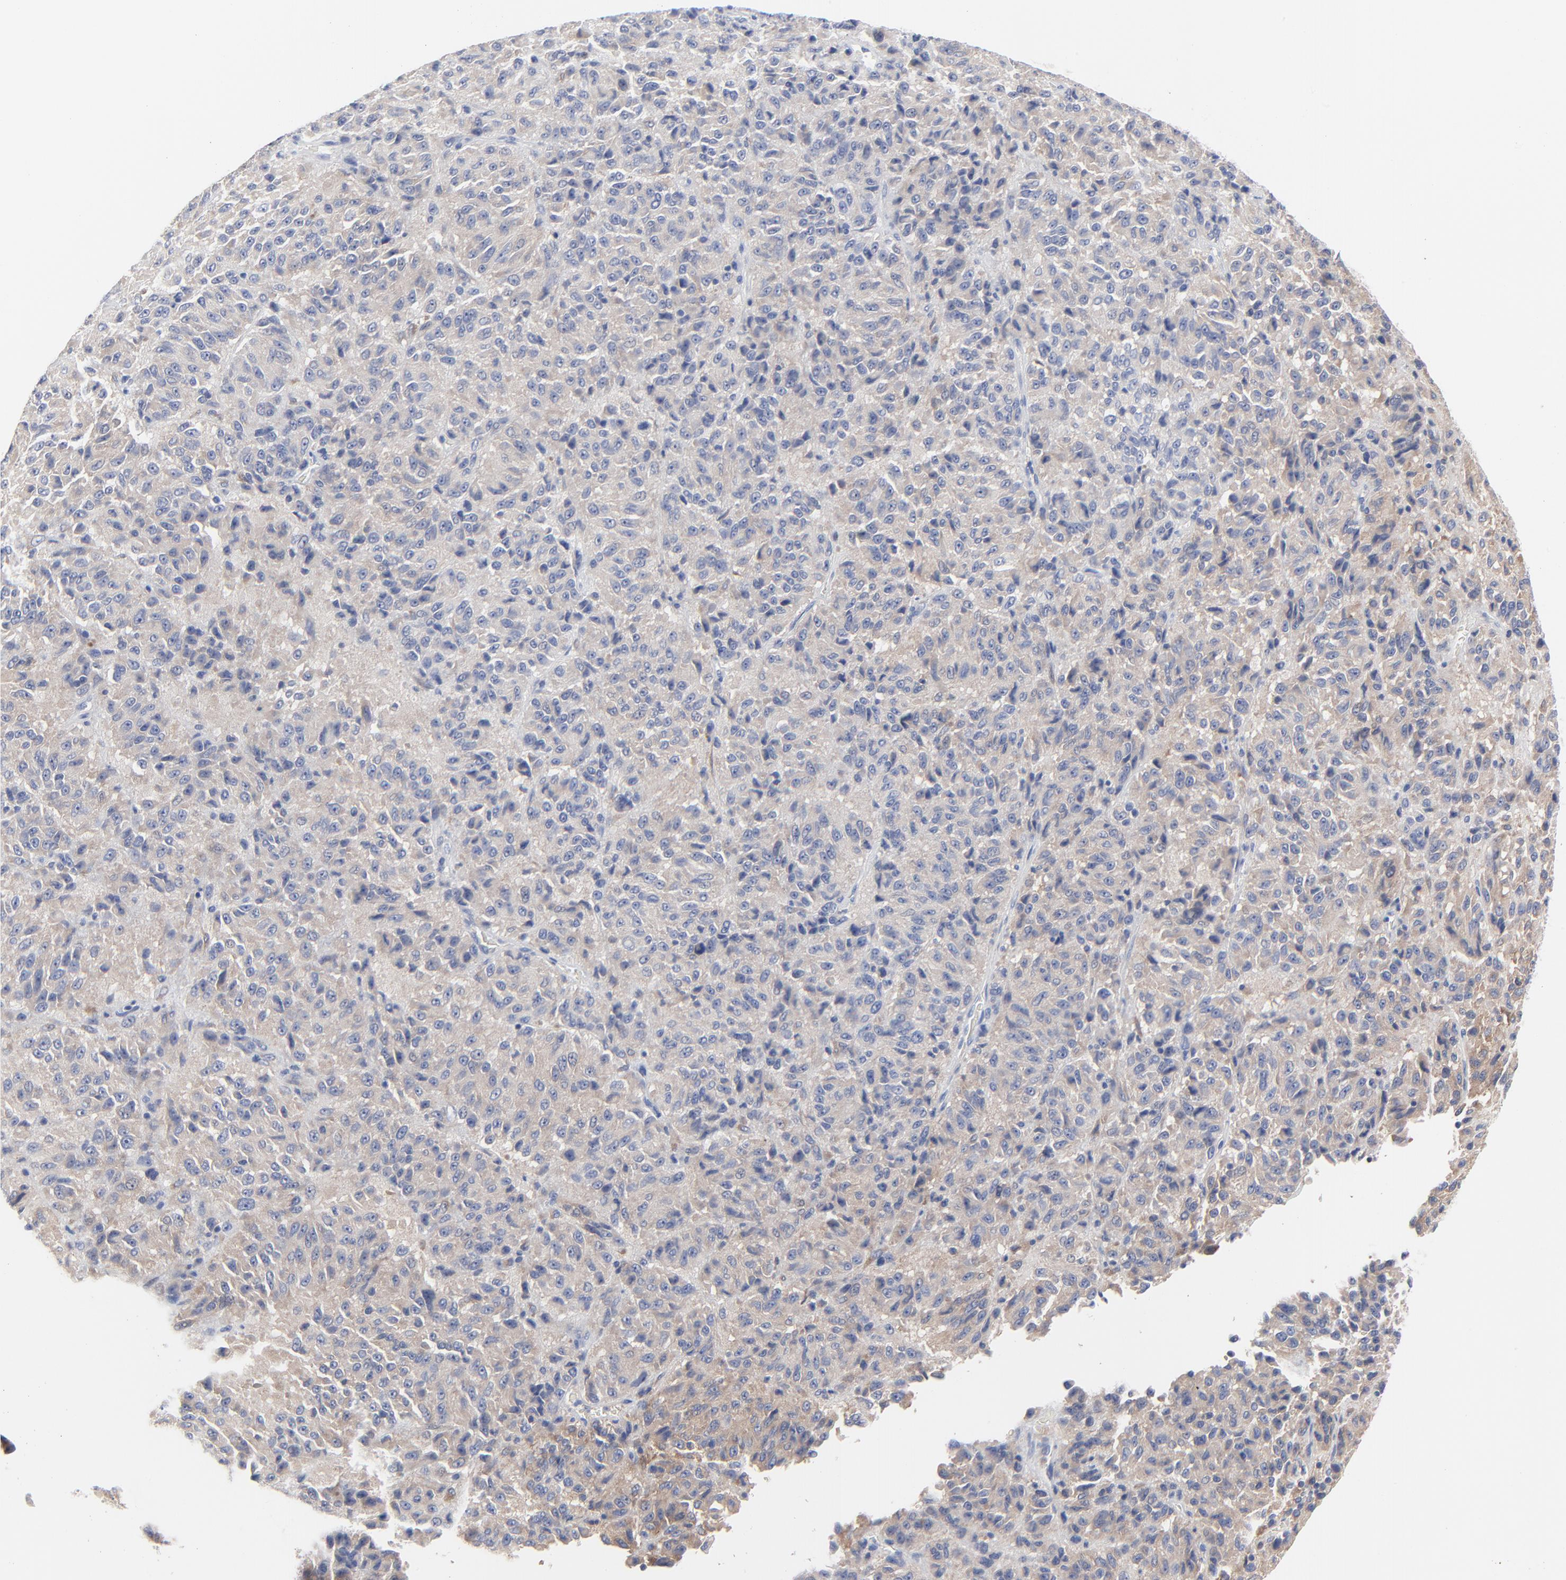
{"staining": {"intensity": "weak", "quantity": ">75%", "location": "cytoplasmic/membranous"}, "tissue": "melanoma", "cell_type": "Tumor cells", "image_type": "cancer", "snomed": [{"axis": "morphology", "description": "Malignant melanoma, Metastatic site"}, {"axis": "topography", "description": "Lung"}], "caption": "This micrograph demonstrates immunohistochemistry (IHC) staining of malignant melanoma (metastatic site), with low weak cytoplasmic/membranous positivity in about >75% of tumor cells.", "gene": "STAT2", "patient": {"sex": "male", "age": 64}}